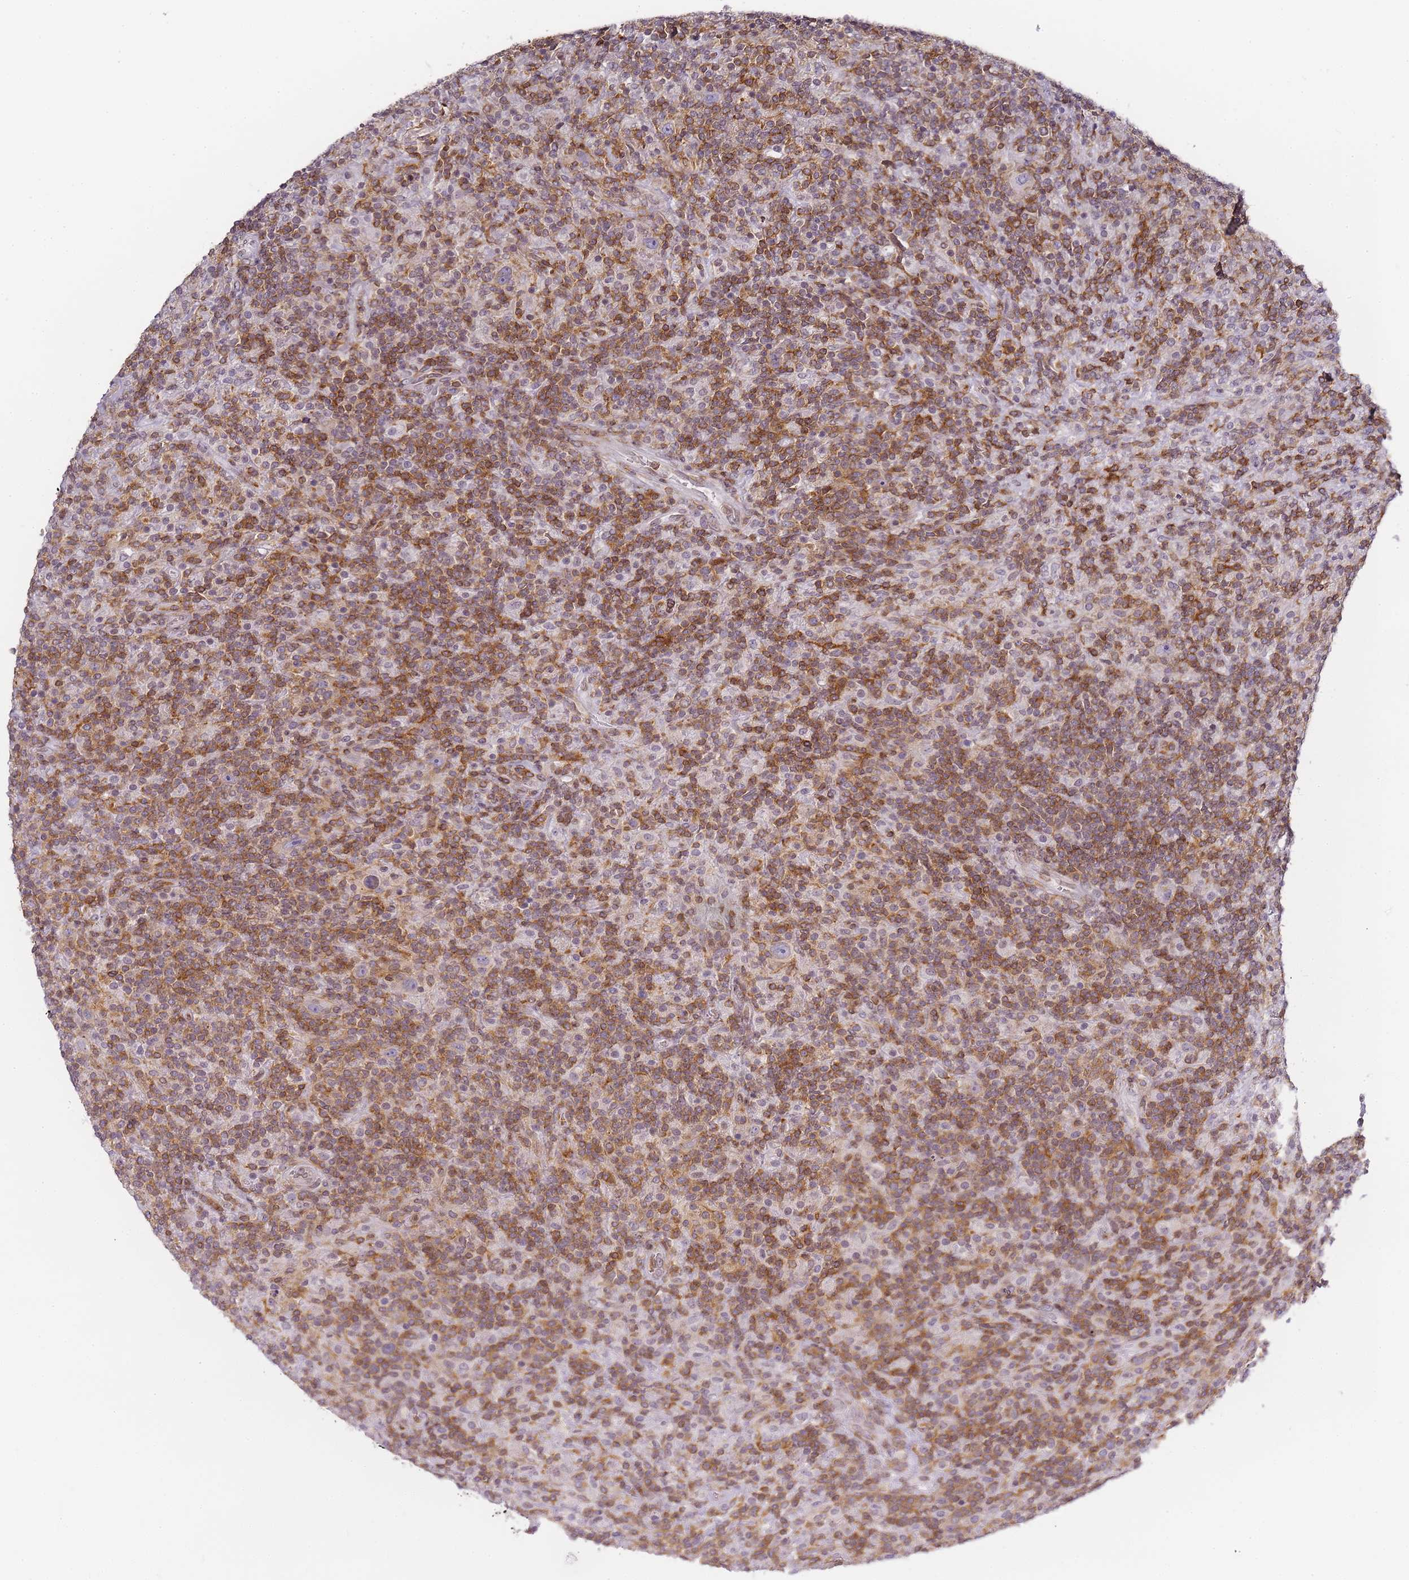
{"staining": {"intensity": "negative", "quantity": "none", "location": "none"}, "tissue": "lymphoma", "cell_type": "Tumor cells", "image_type": "cancer", "snomed": [{"axis": "morphology", "description": "Hodgkin's disease, NOS"}, {"axis": "topography", "description": "Lymph node"}], "caption": "High magnification brightfield microscopy of Hodgkin's disease stained with DAB (brown) and counterstained with hematoxylin (blue): tumor cells show no significant positivity.", "gene": "JAKMIP1", "patient": {"sex": "male", "age": 70}}